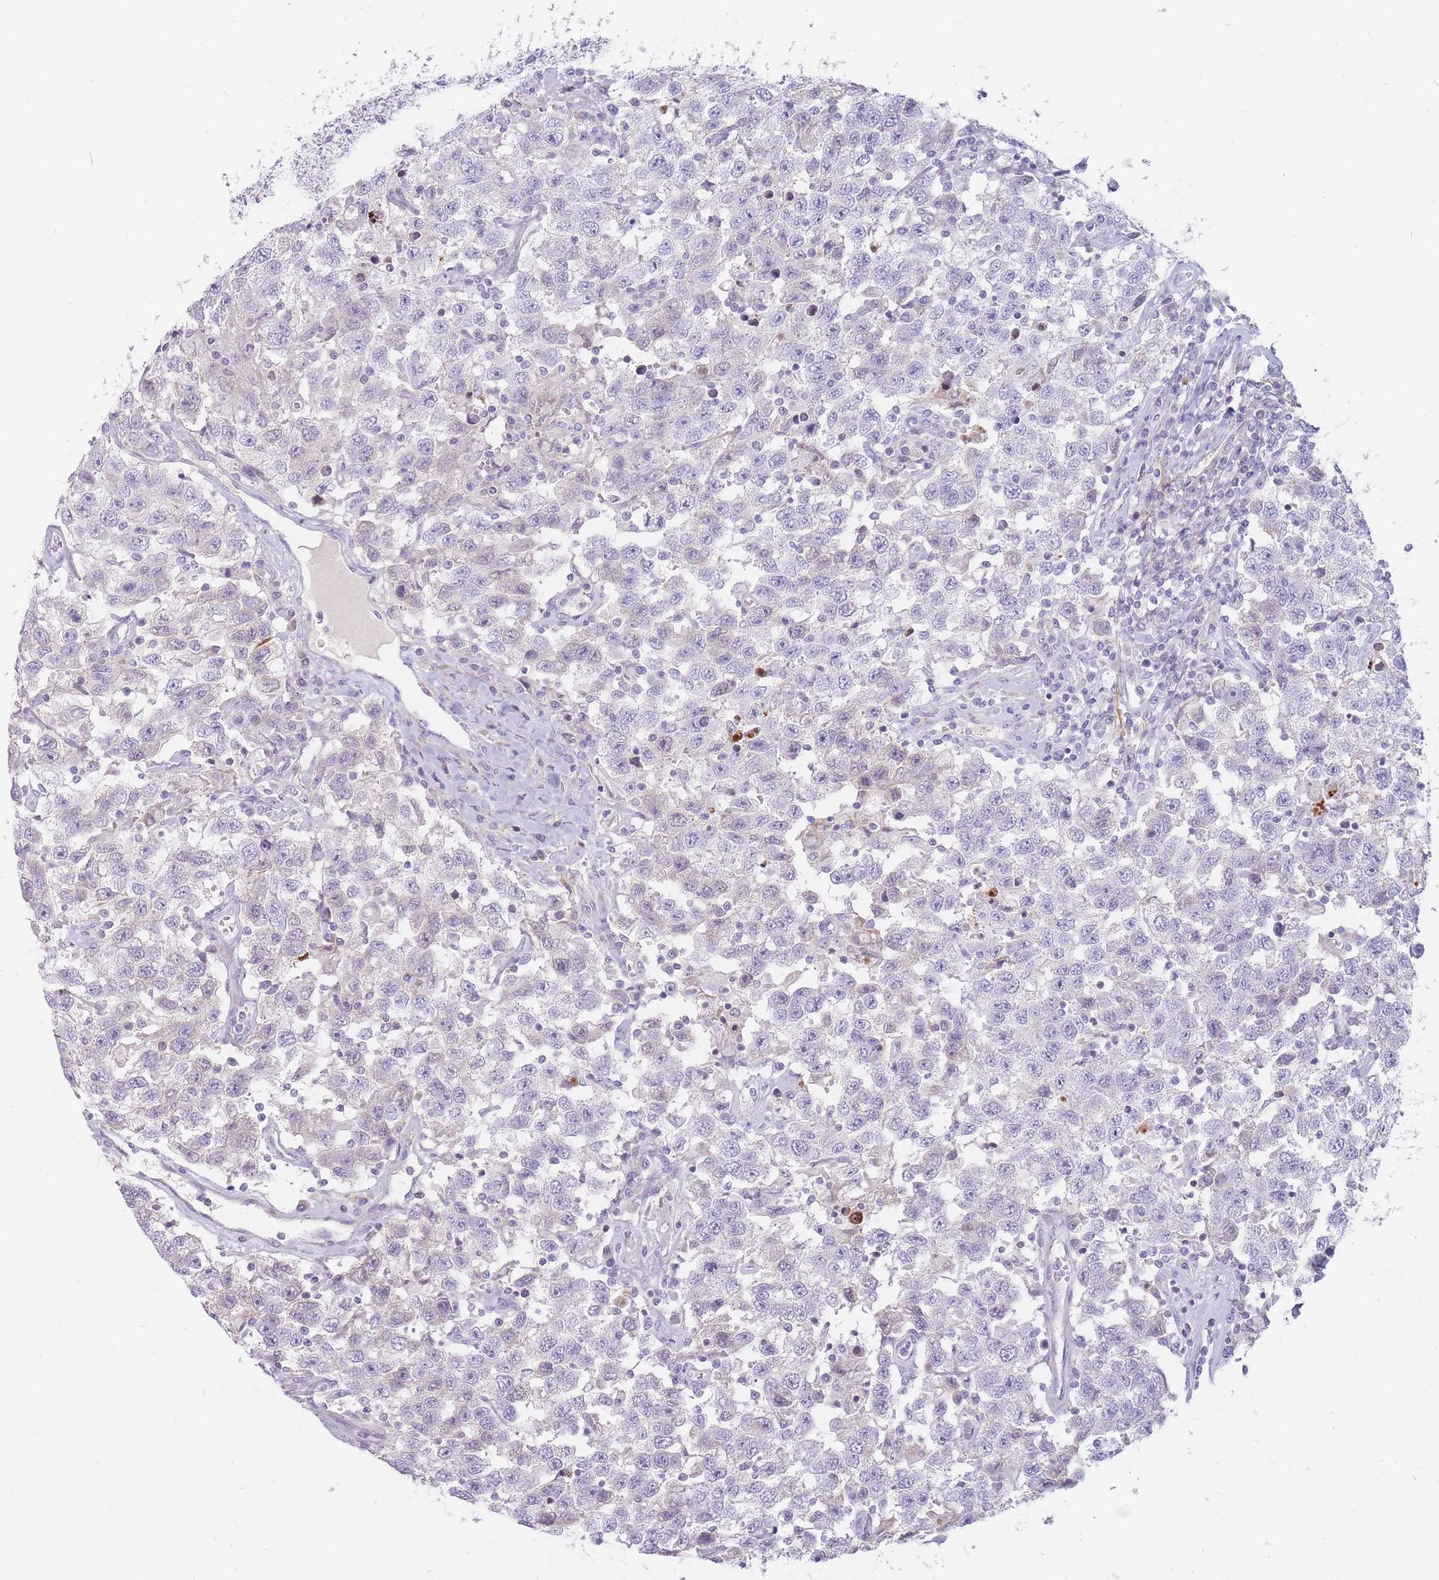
{"staining": {"intensity": "negative", "quantity": "none", "location": "none"}, "tissue": "testis cancer", "cell_type": "Tumor cells", "image_type": "cancer", "snomed": [{"axis": "morphology", "description": "Seminoma, NOS"}, {"axis": "topography", "description": "Testis"}], "caption": "This histopathology image is of testis cancer (seminoma) stained with immunohistochemistry (IHC) to label a protein in brown with the nuclei are counter-stained blue. There is no expression in tumor cells.", "gene": "PTGDR", "patient": {"sex": "male", "age": 41}}